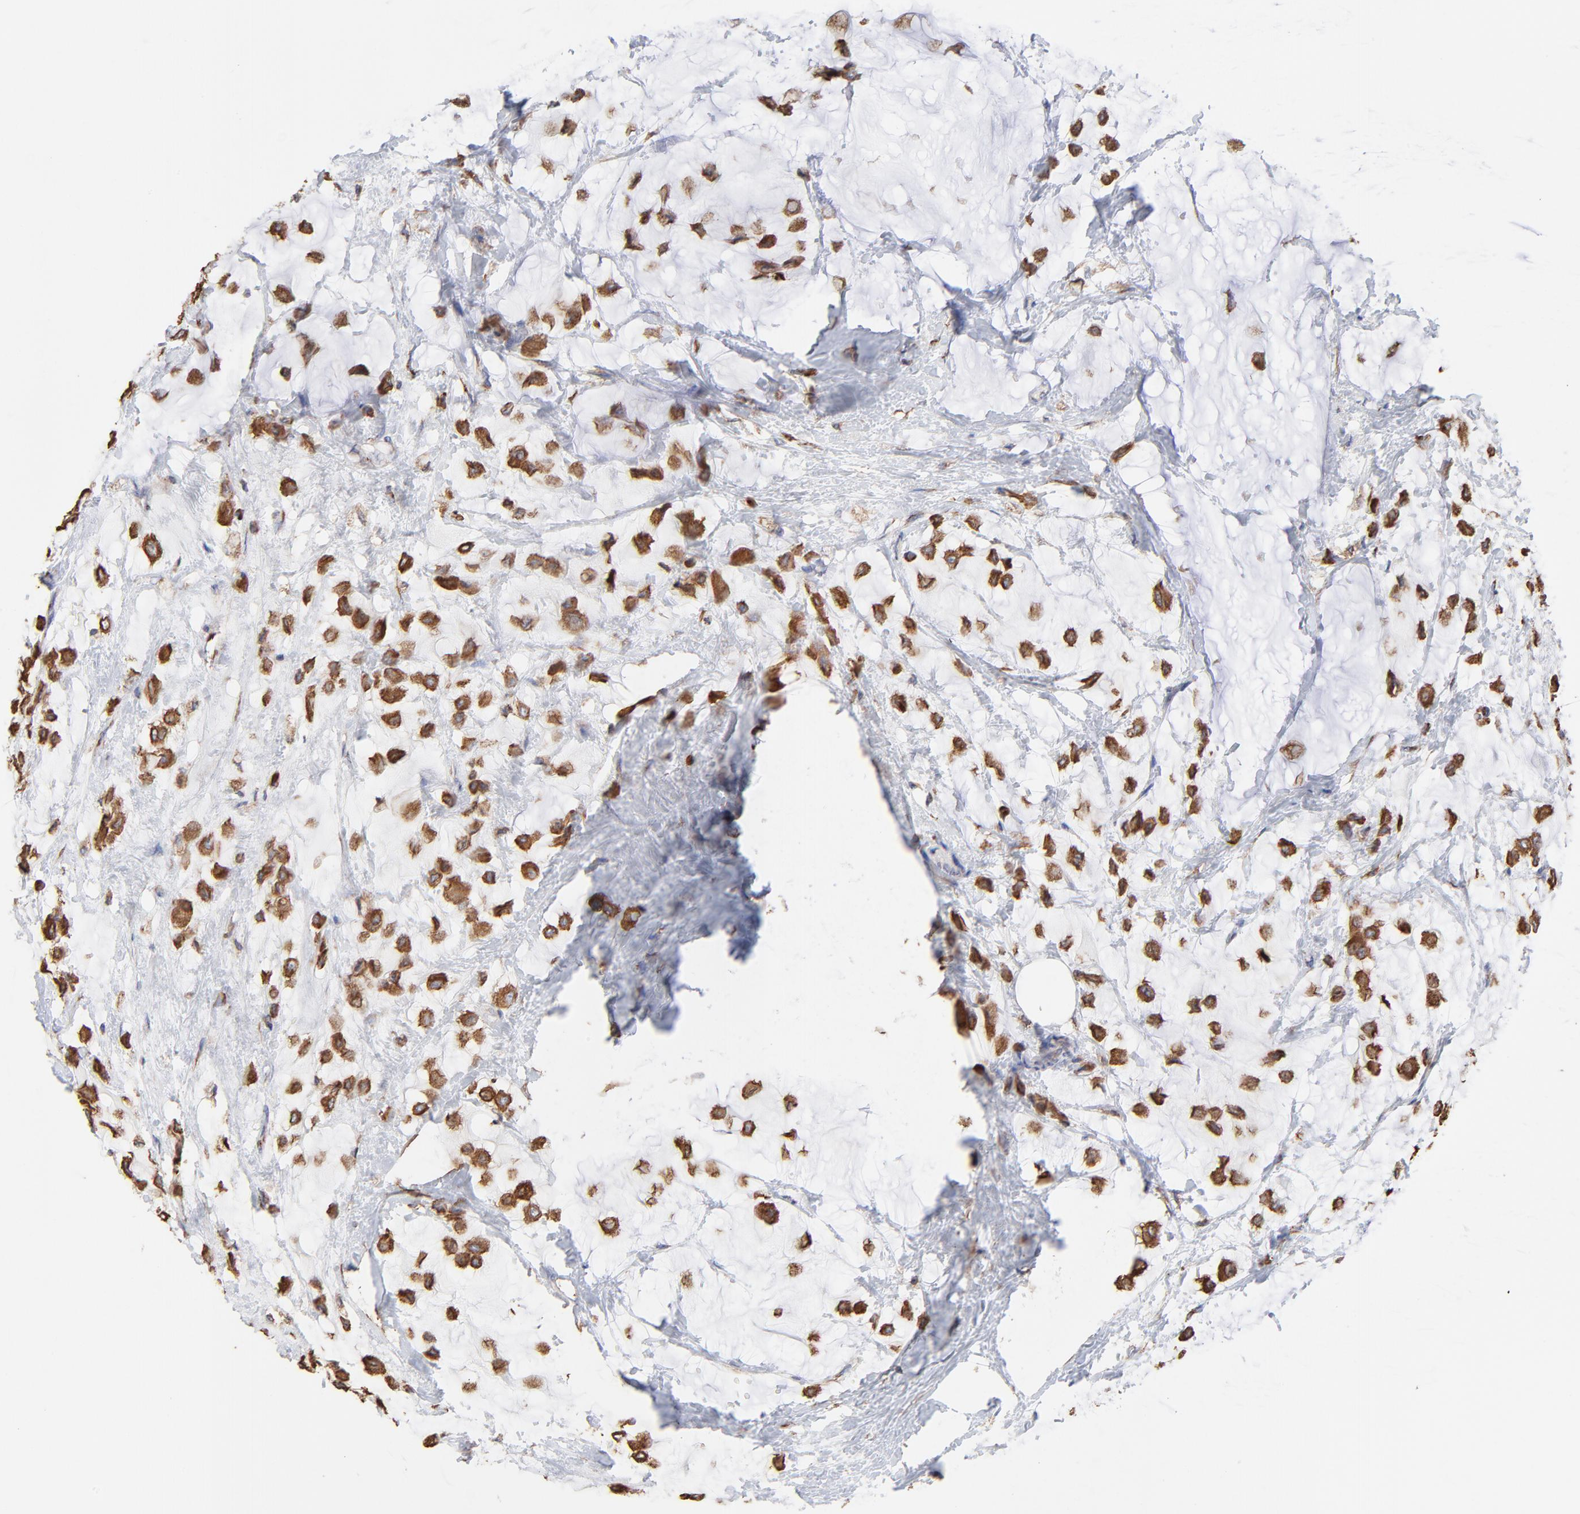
{"staining": {"intensity": "strong", "quantity": ">75%", "location": "cytoplasmic/membranous"}, "tissue": "breast cancer", "cell_type": "Tumor cells", "image_type": "cancer", "snomed": [{"axis": "morphology", "description": "Lobular carcinoma"}, {"axis": "topography", "description": "Breast"}], "caption": "Protein staining of breast cancer (lobular carcinoma) tissue reveals strong cytoplasmic/membranous expression in about >75% of tumor cells. The protein is stained brown, and the nuclei are stained in blue (DAB IHC with brightfield microscopy, high magnification).", "gene": "LMAN1", "patient": {"sex": "female", "age": 85}}